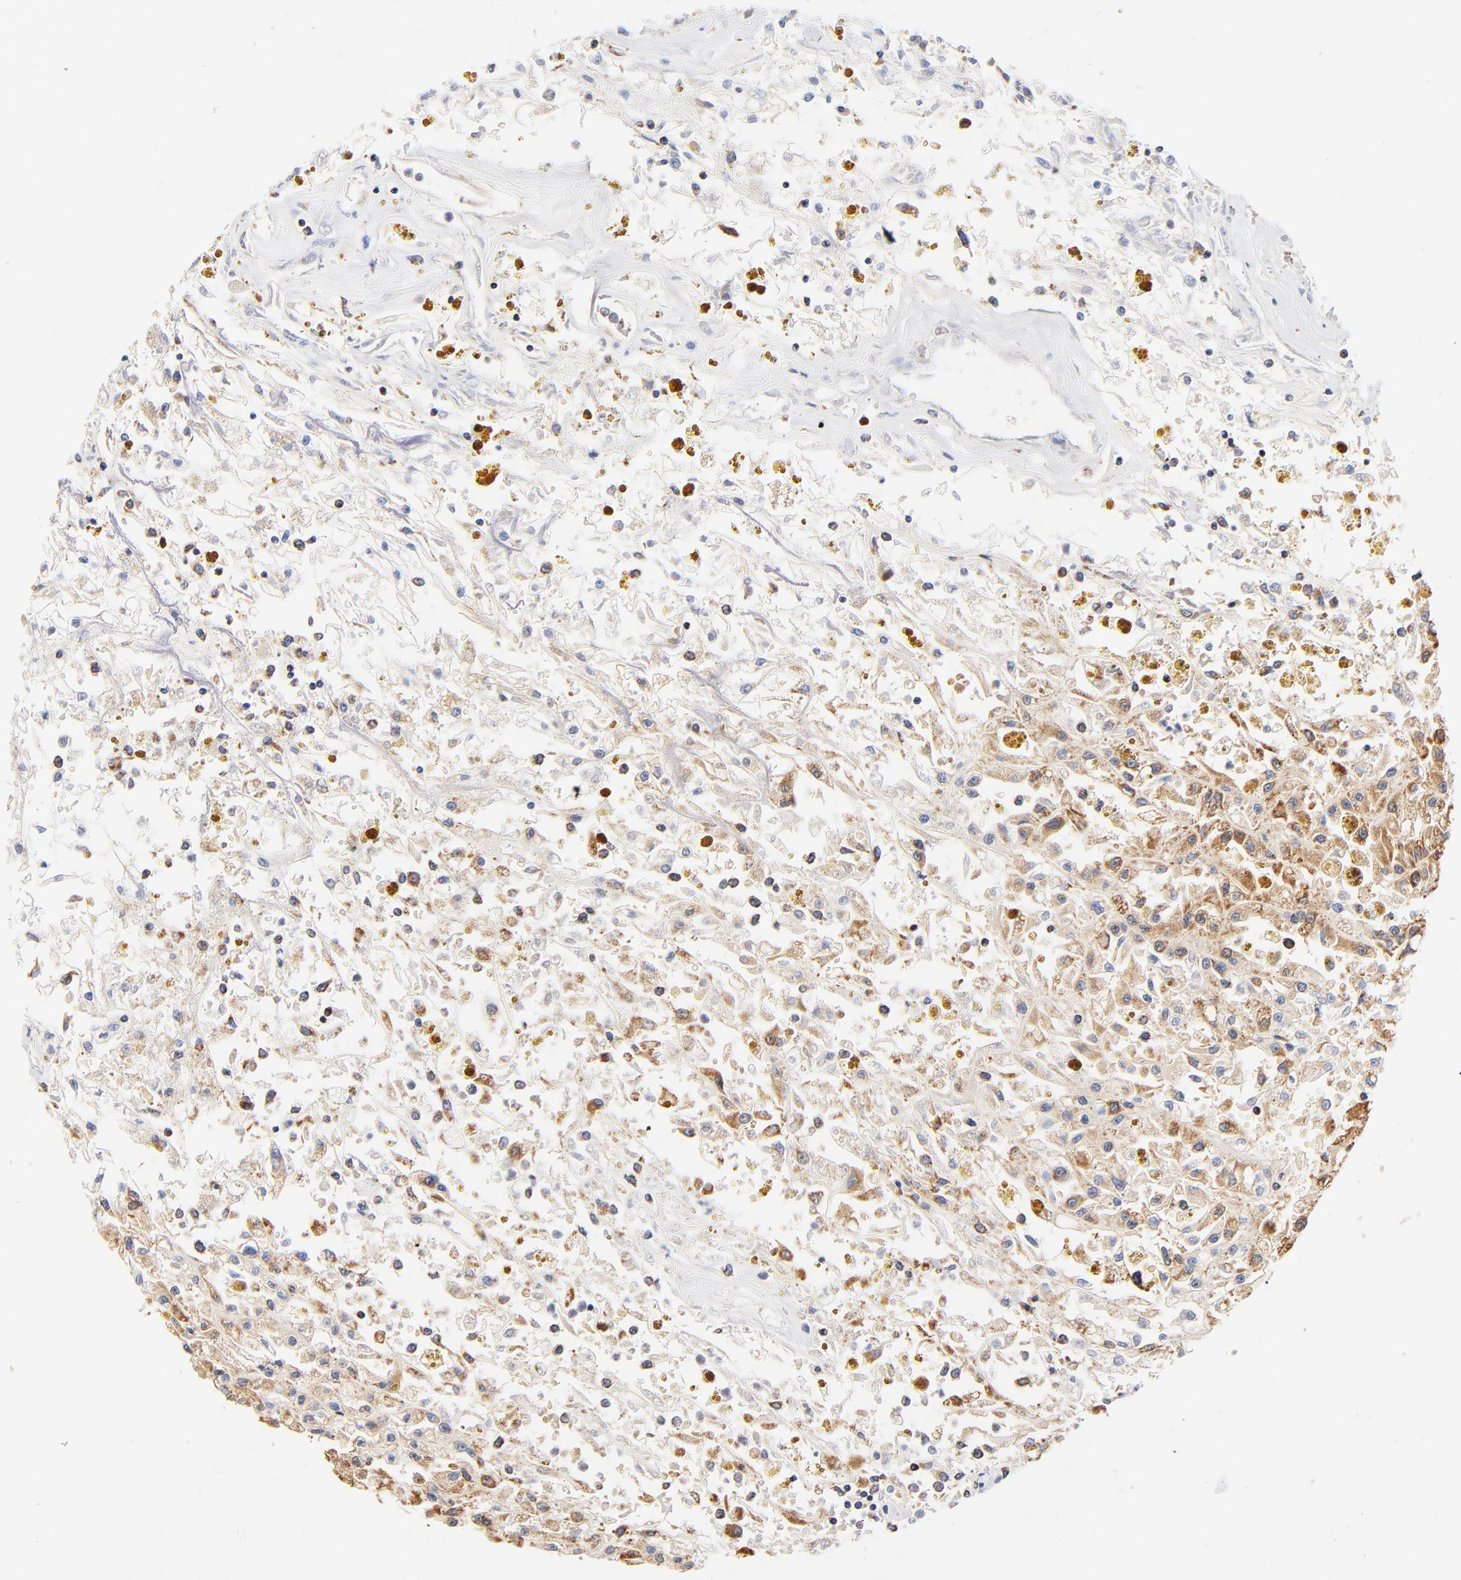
{"staining": {"intensity": "moderate", "quantity": ">75%", "location": "cytoplasmic/membranous"}, "tissue": "renal cancer", "cell_type": "Tumor cells", "image_type": "cancer", "snomed": [{"axis": "morphology", "description": "Adenocarcinoma, NOS"}, {"axis": "topography", "description": "Kidney"}], "caption": "This image reveals immunohistochemistry staining of renal cancer (adenocarcinoma), with medium moderate cytoplasmic/membranous staining in approximately >75% of tumor cells.", "gene": "ATP5F1D", "patient": {"sex": "male", "age": 78}}